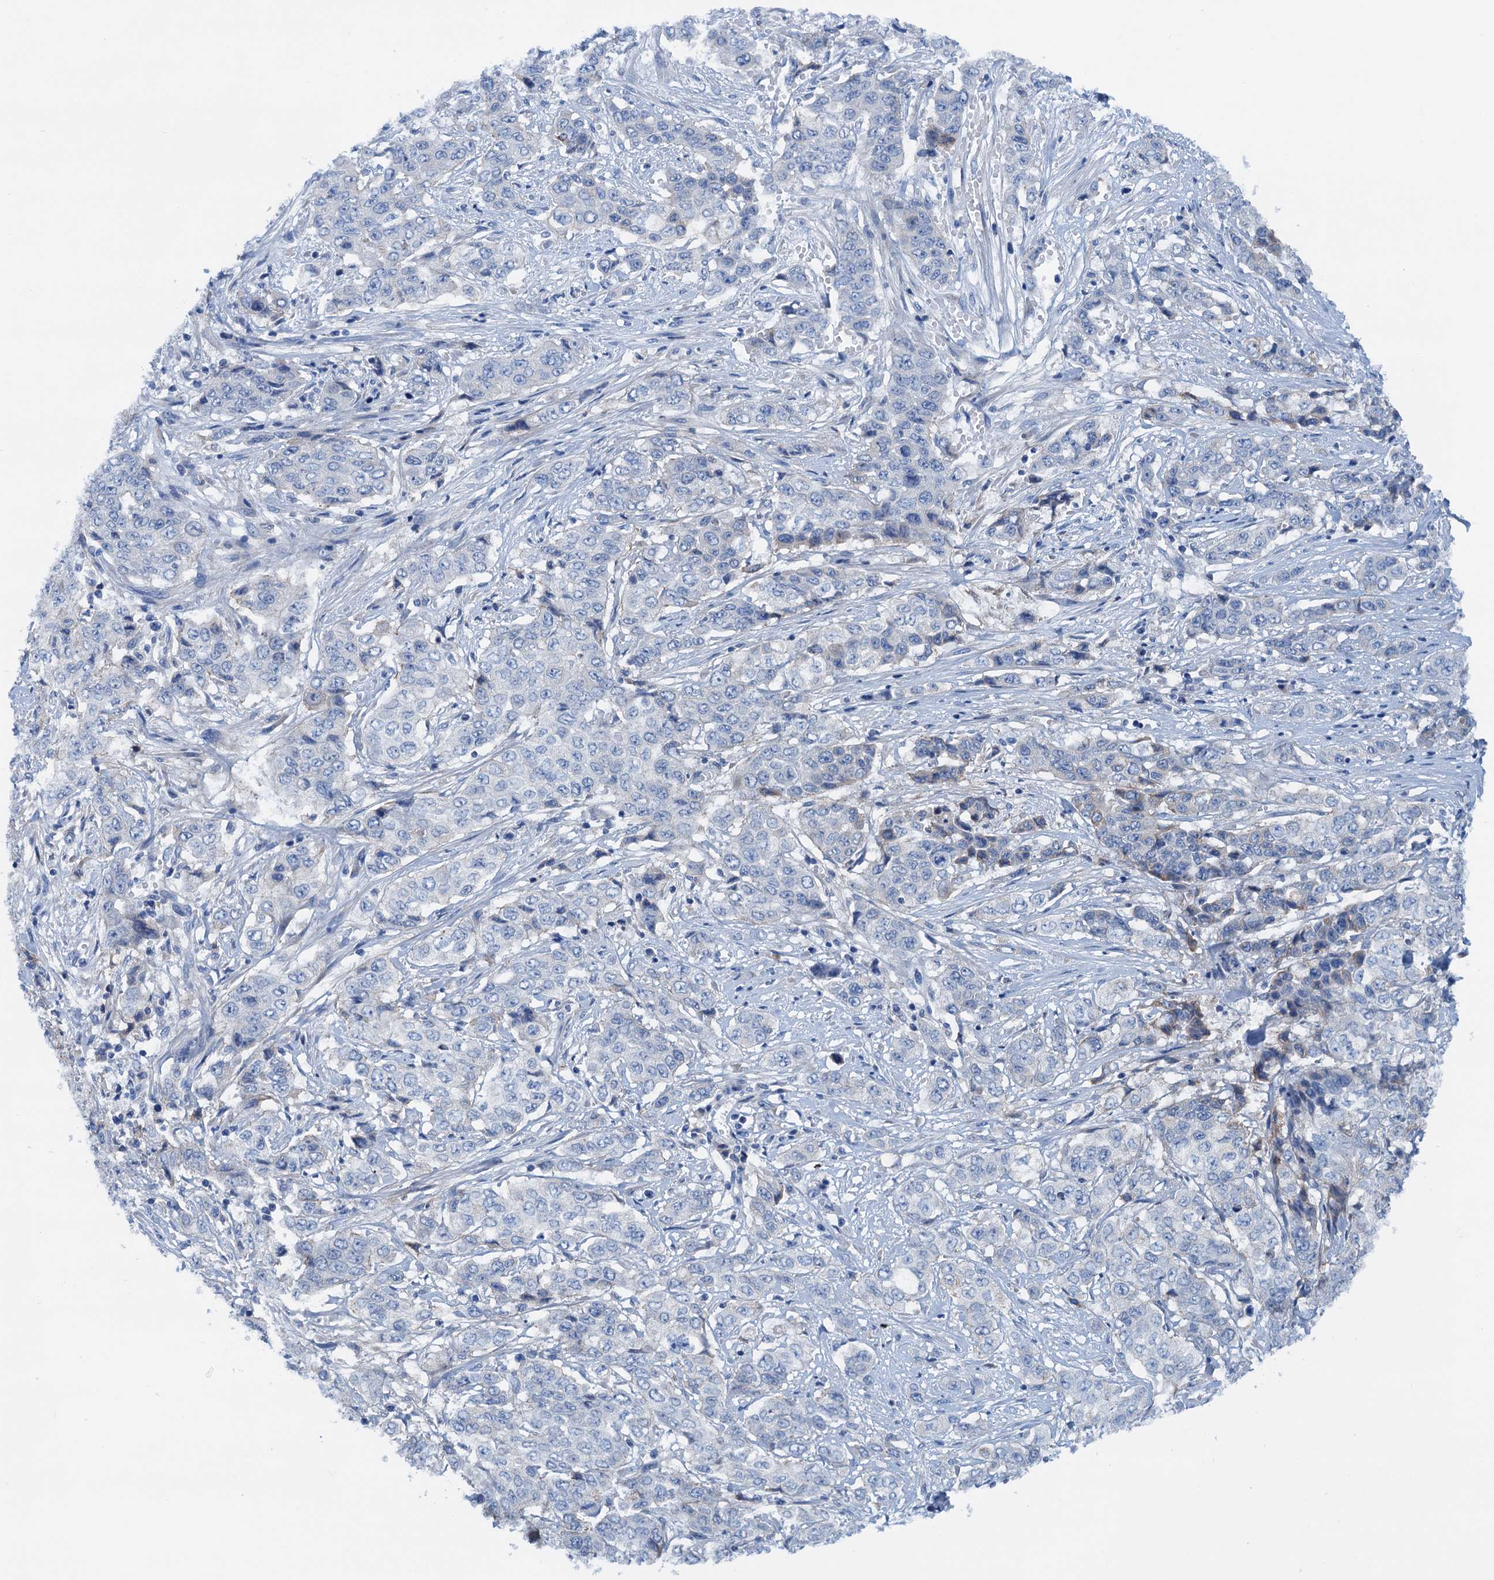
{"staining": {"intensity": "negative", "quantity": "none", "location": "none"}, "tissue": "stomach cancer", "cell_type": "Tumor cells", "image_type": "cancer", "snomed": [{"axis": "morphology", "description": "Adenocarcinoma, NOS"}, {"axis": "topography", "description": "Stomach, upper"}], "caption": "A micrograph of stomach adenocarcinoma stained for a protein shows no brown staining in tumor cells.", "gene": "KNDC1", "patient": {"sex": "male", "age": 62}}